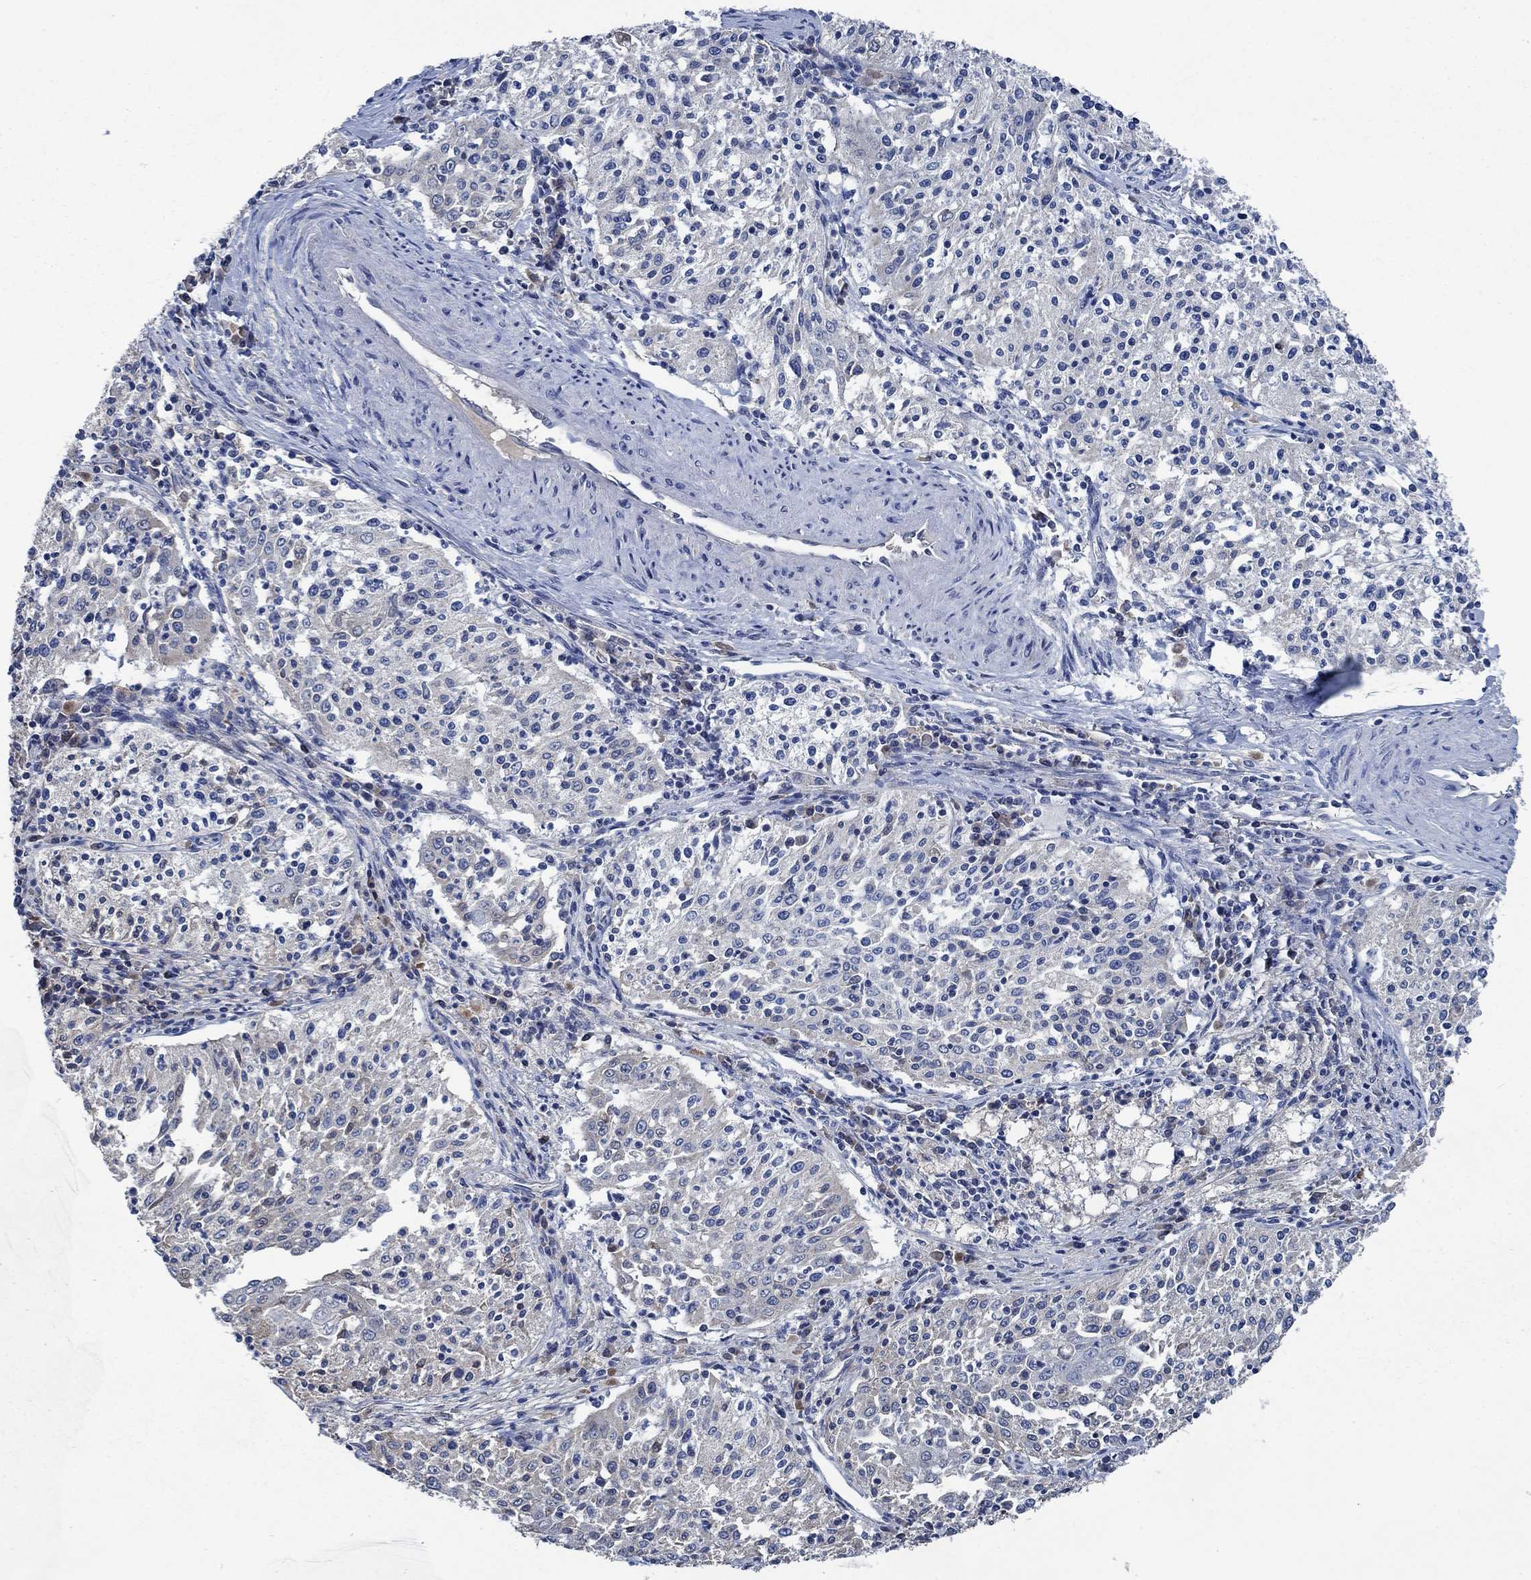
{"staining": {"intensity": "negative", "quantity": "none", "location": "none"}, "tissue": "cervical cancer", "cell_type": "Tumor cells", "image_type": "cancer", "snomed": [{"axis": "morphology", "description": "Squamous cell carcinoma, NOS"}, {"axis": "topography", "description": "Cervix"}], "caption": "IHC micrograph of squamous cell carcinoma (cervical) stained for a protein (brown), which exhibits no expression in tumor cells. The staining is performed using DAB (3,3'-diaminobenzidine) brown chromogen with nuclei counter-stained in using hematoxylin.", "gene": "OBSCN", "patient": {"sex": "female", "age": 41}}